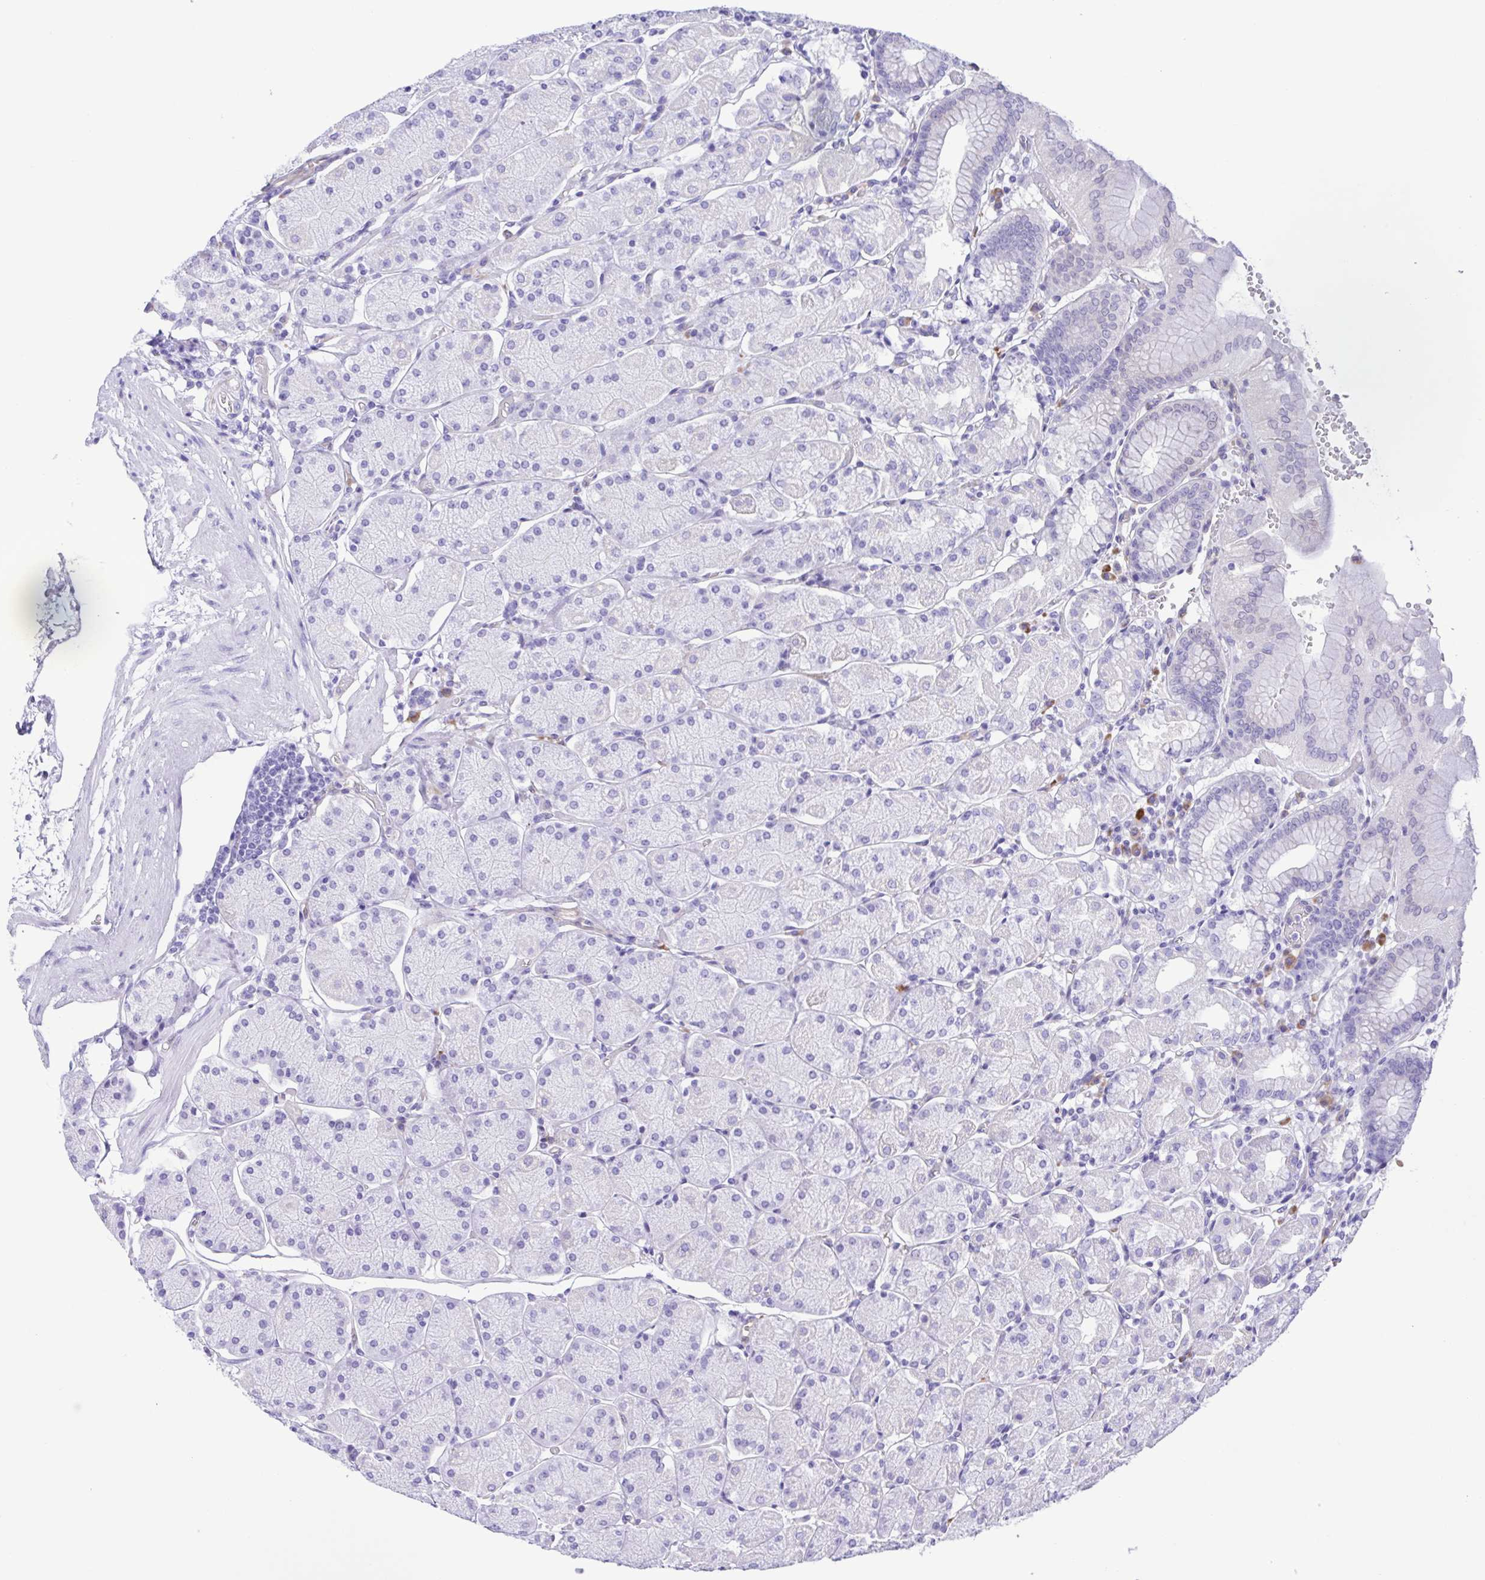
{"staining": {"intensity": "negative", "quantity": "none", "location": "none"}, "tissue": "stomach", "cell_type": "Glandular cells", "image_type": "normal", "snomed": [{"axis": "morphology", "description": "Normal tissue, NOS"}, {"axis": "topography", "description": "Stomach, upper"}, {"axis": "topography", "description": "Stomach"}], "caption": "There is no significant expression in glandular cells of stomach. (DAB immunohistochemistry (IHC), high magnification).", "gene": "GPR17", "patient": {"sex": "male", "age": 76}}